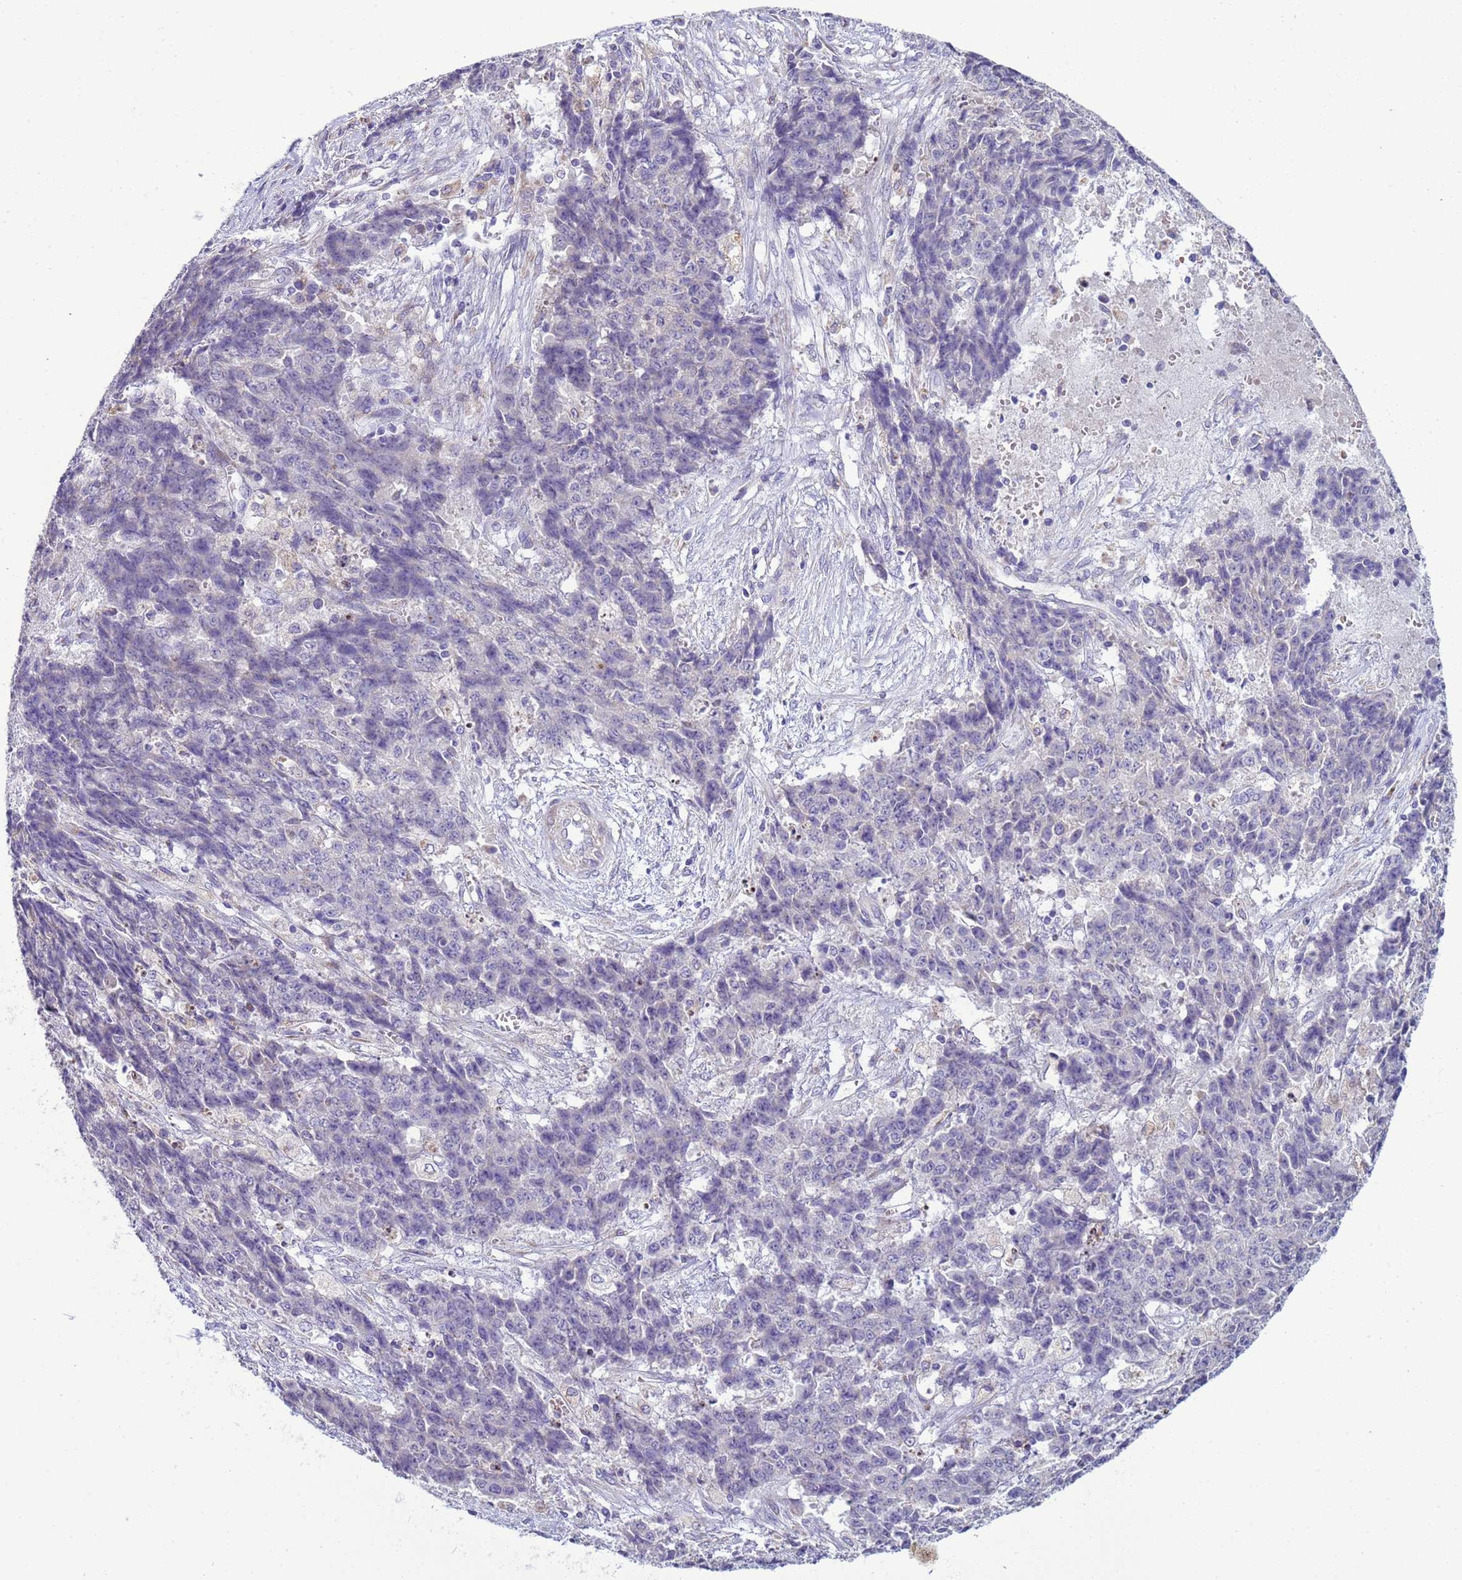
{"staining": {"intensity": "negative", "quantity": "none", "location": "none"}, "tissue": "ovarian cancer", "cell_type": "Tumor cells", "image_type": "cancer", "snomed": [{"axis": "morphology", "description": "Carcinoma, endometroid"}, {"axis": "topography", "description": "Ovary"}], "caption": "DAB immunohistochemical staining of human ovarian cancer shows no significant expression in tumor cells.", "gene": "ABHD17B", "patient": {"sex": "female", "age": 42}}